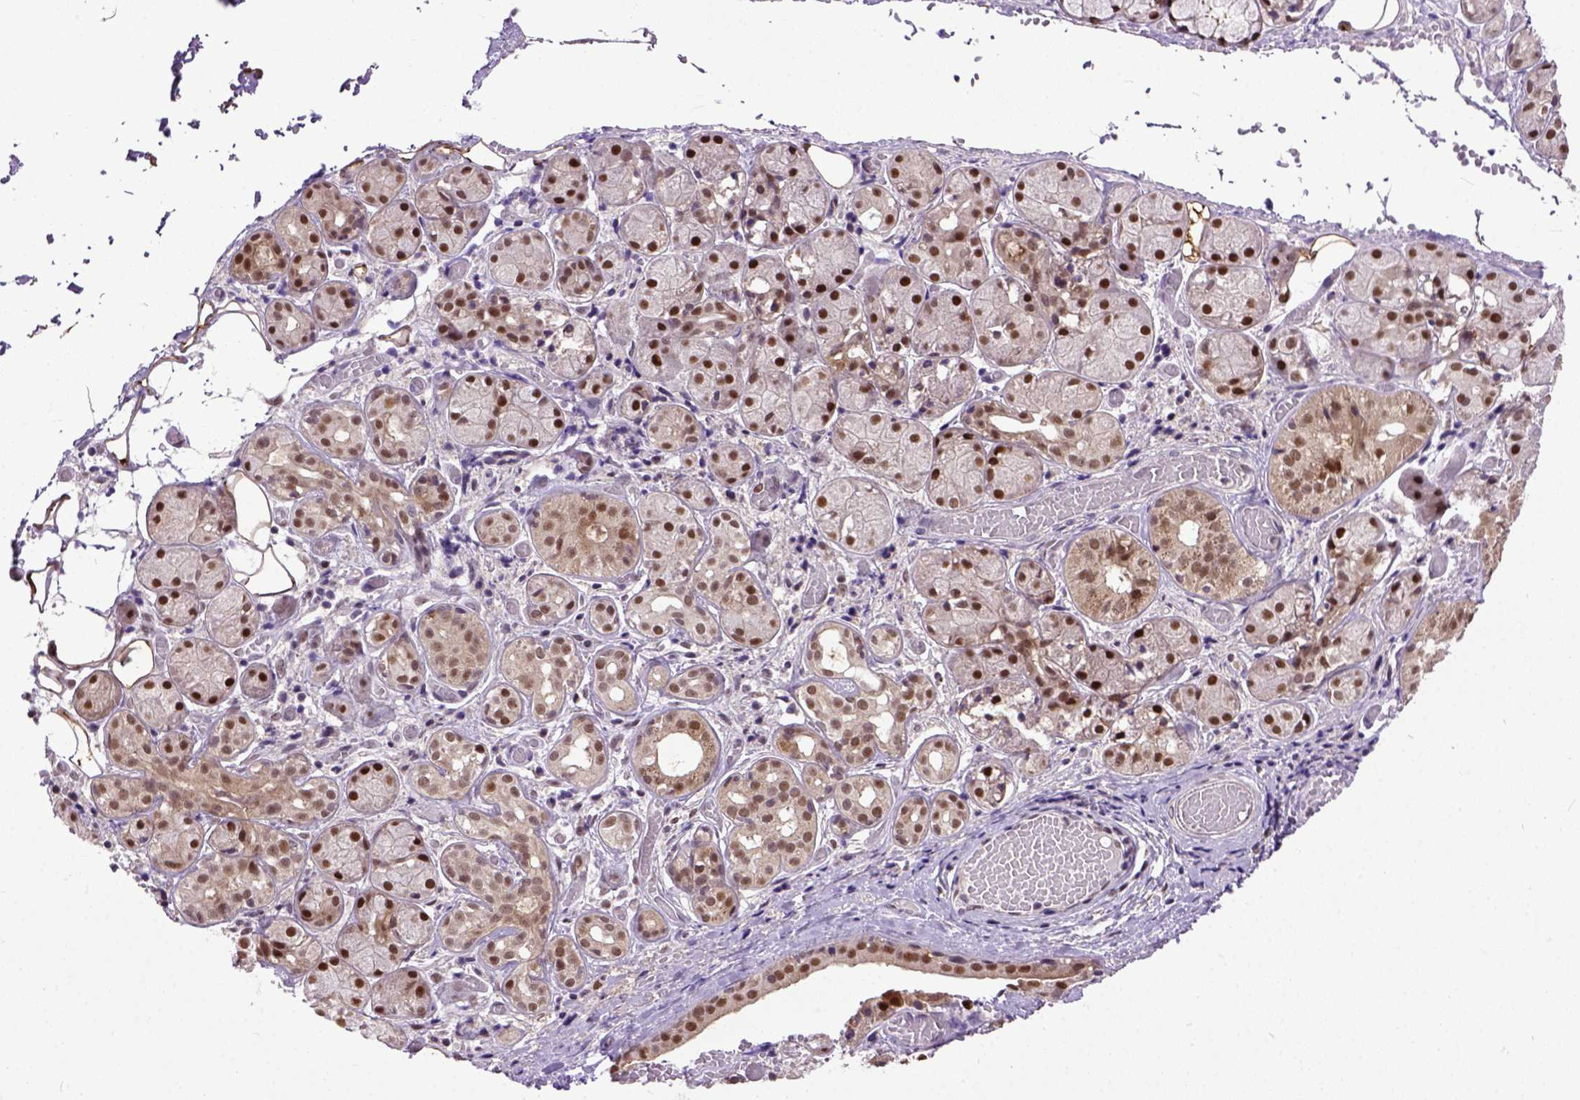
{"staining": {"intensity": "strong", "quantity": ">75%", "location": "nuclear"}, "tissue": "salivary gland", "cell_type": "Glandular cells", "image_type": "normal", "snomed": [{"axis": "morphology", "description": "Normal tissue, NOS"}, {"axis": "topography", "description": "Salivary gland"}, {"axis": "topography", "description": "Peripheral nerve tissue"}], "caption": "Protein staining reveals strong nuclear positivity in about >75% of glandular cells in unremarkable salivary gland.", "gene": "UBA3", "patient": {"sex": "male", "age": 71}}